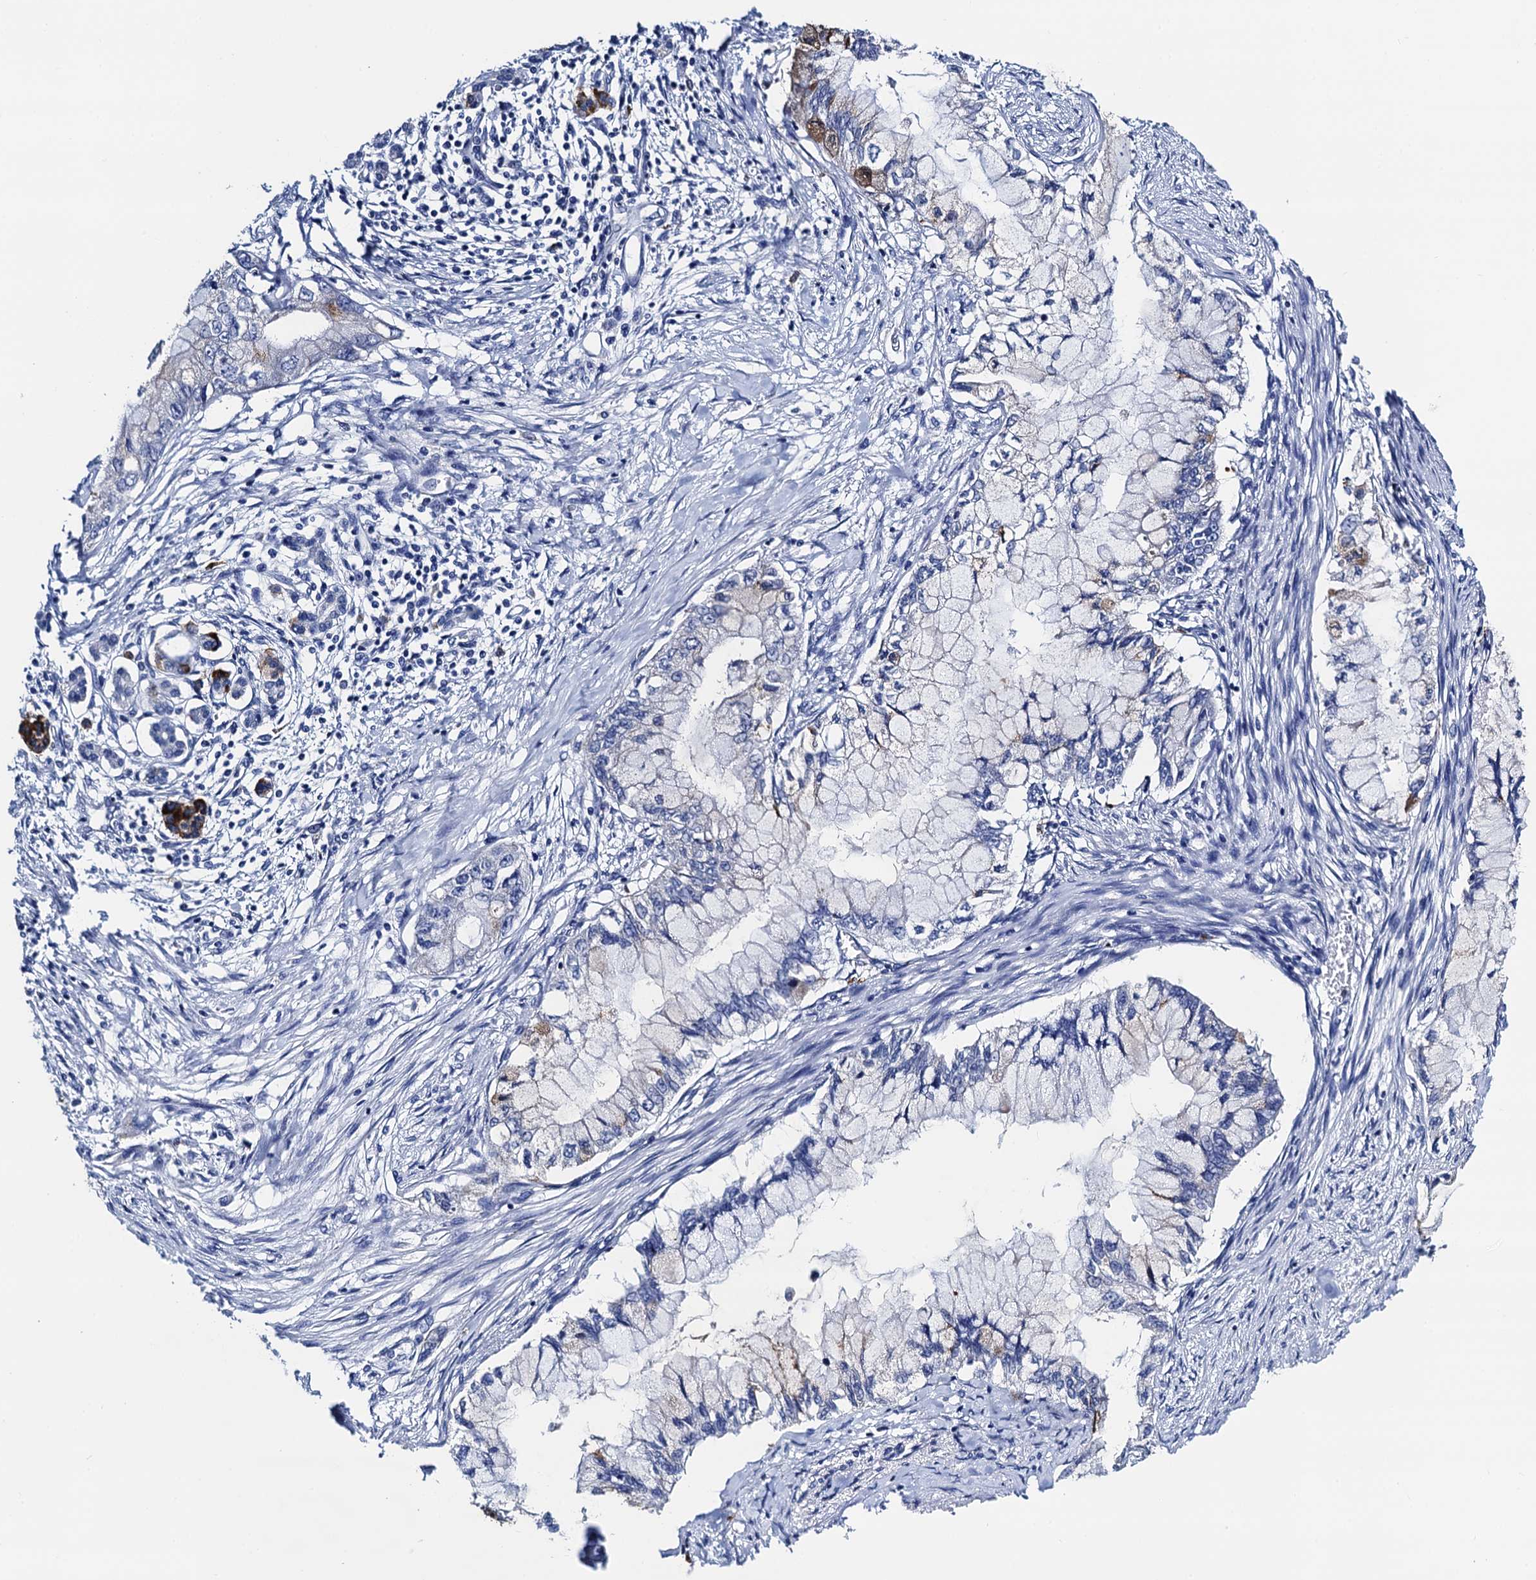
{"staining": {"intensity": "negative", "quantity": "none", "location": "none"}, "tissue": "pancreatic cancer", "cell_type": "Tumor cells", "image_type": "cancer", "snomed": [{"axis": "morphology", "description": "Adenocarcinoma, NOS"}, {"axis": "topography", "description": "Pancreas"}], "caption": "Tumor cells are negative for brown protein staining in pancreatic cancer. (DAB IHC visualized using brightfield microscopy, high magnification).", "gene": "FREM3", "patient": {"sex": "male", "age": 48}}